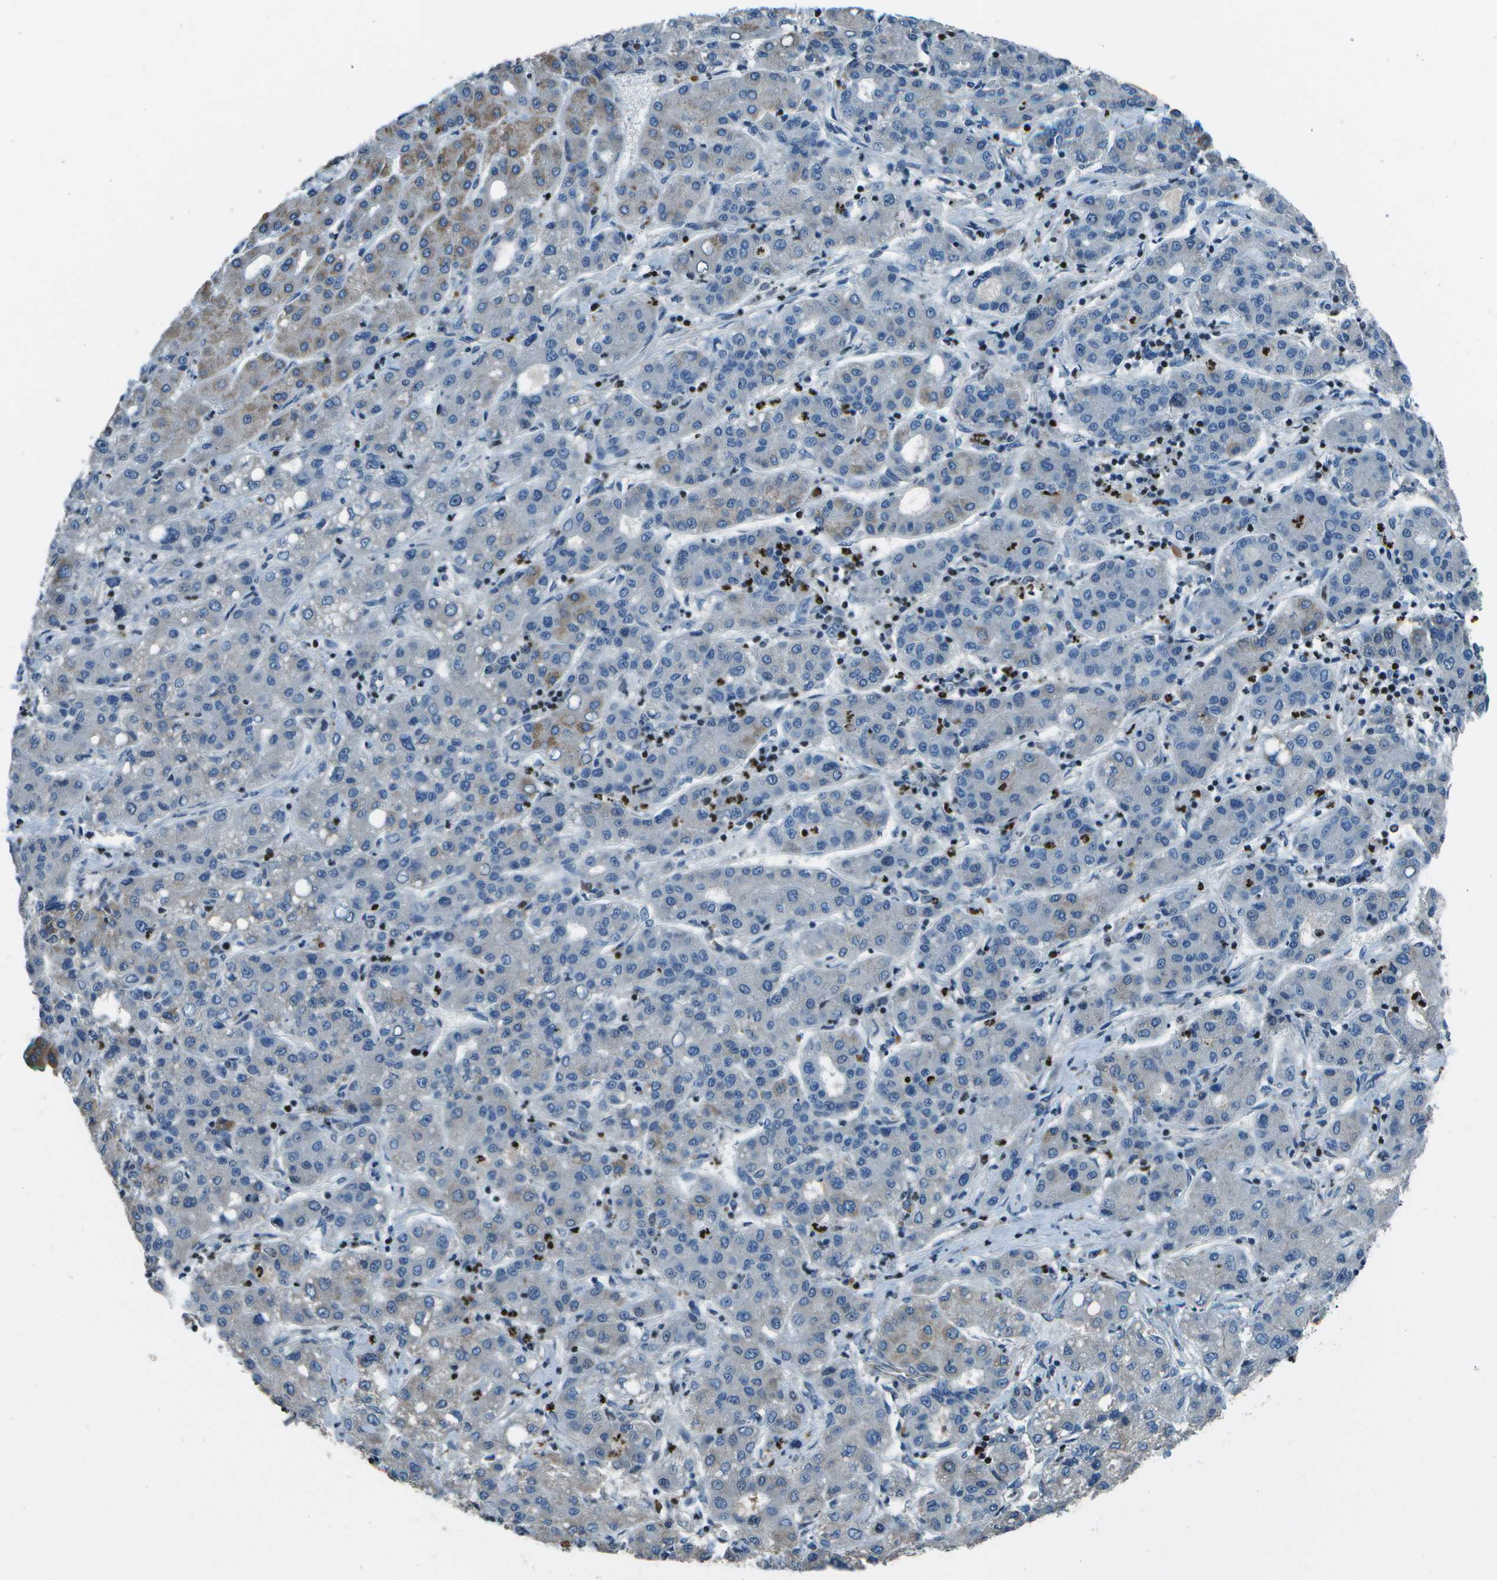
{"staining": {"intensity": "moderate", "quantity": "<25%", "location": "cytoplasmic/membranous"}, "tissue": "liver cancer", "cell_type": "Tumor cells", "image_type": "cancer", "snomed": [{"axis": "morphology", "description": "Carcinoma, Hepatocellular, NOS"}, {"axis": "topography", "description": "Liver"}], "caption": "A brown stain highlights moderate cytoplasmic/membranous expression of a protein in human hepatocellular carcinoma (liver) tumor cells. (Brightfield microscopy of DAB IHC at high magnification).", "gene": "PDLIM1", "patient": {"sex": "male", "age": 65}}